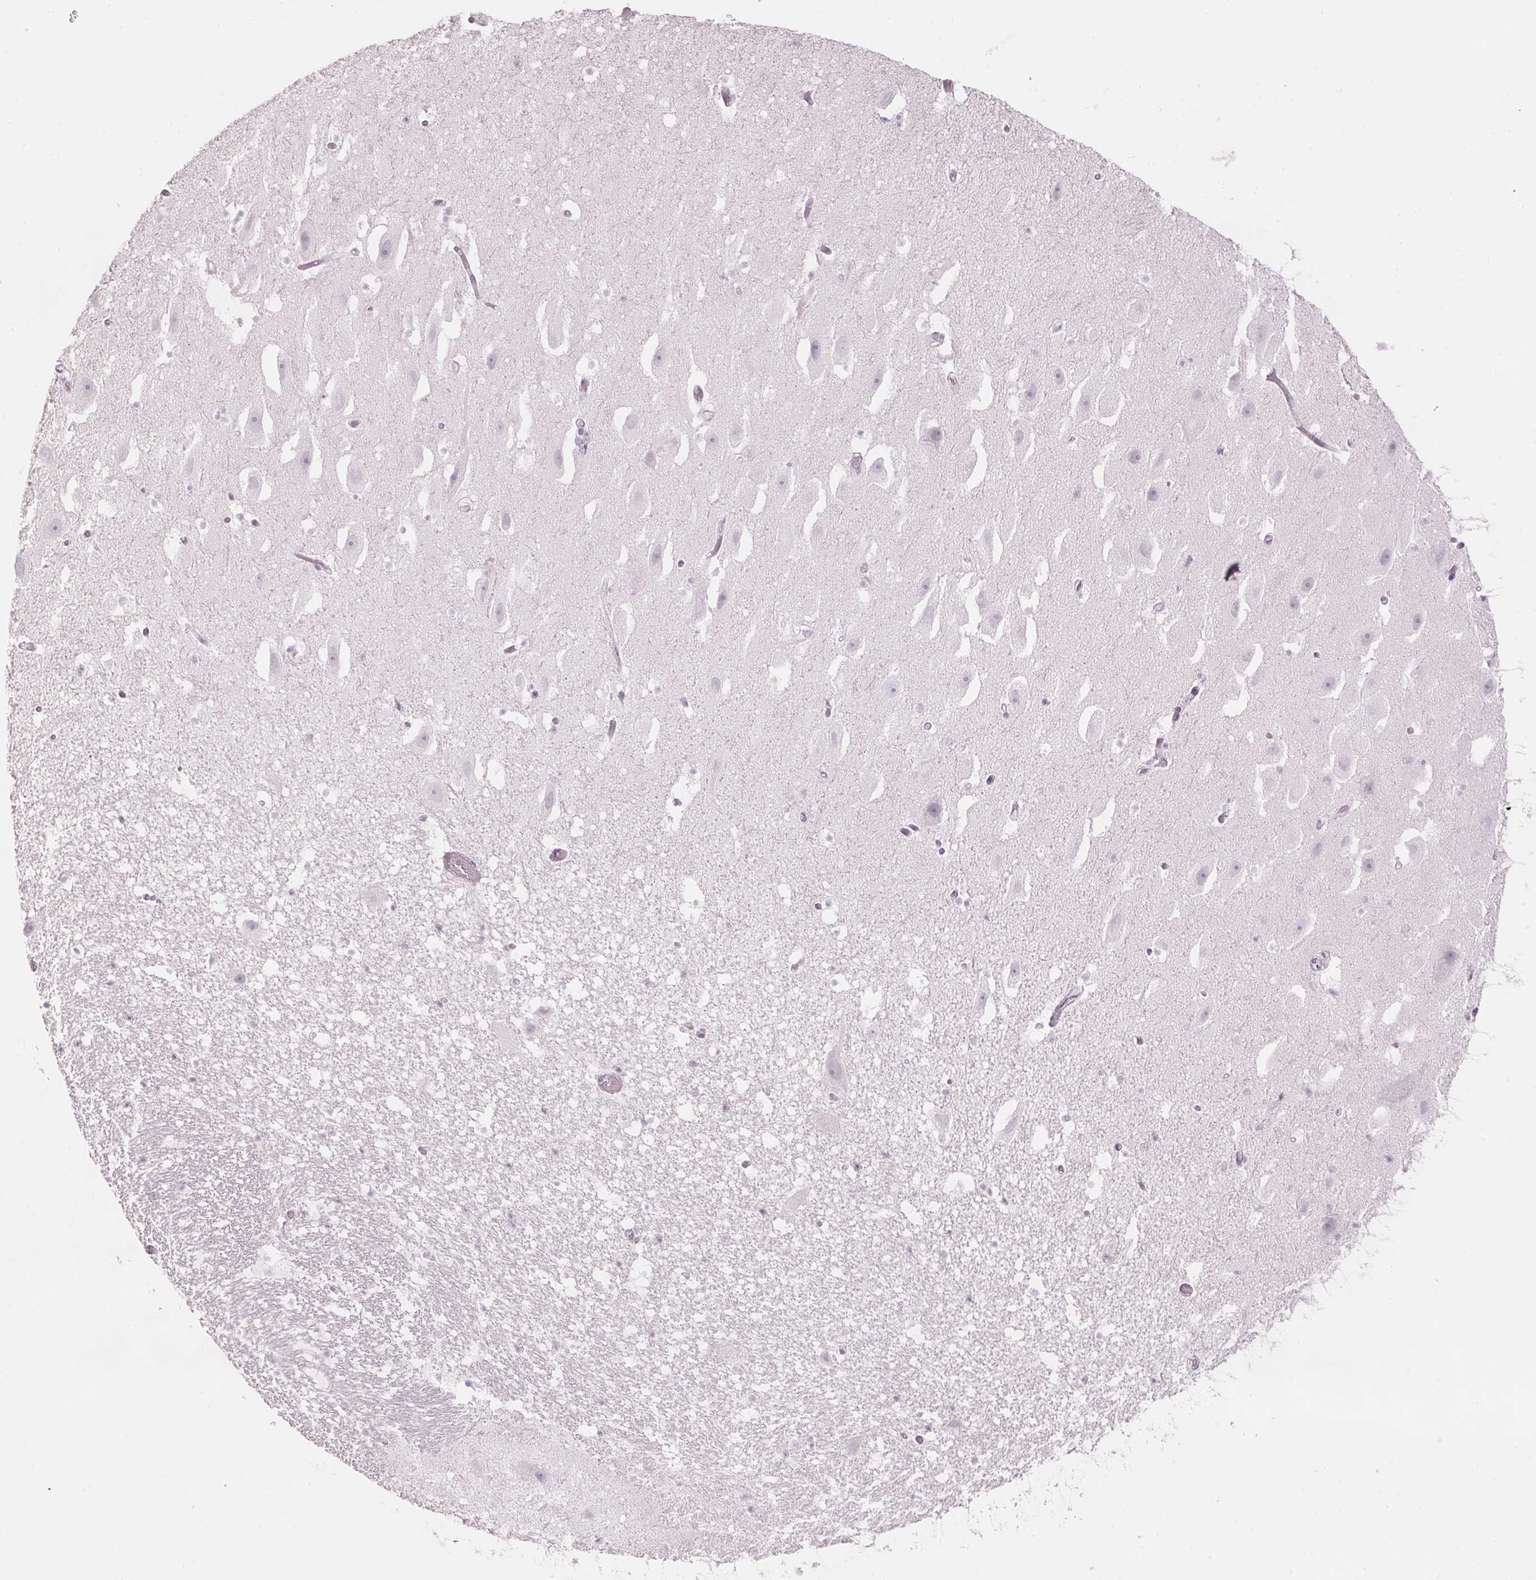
{"staining": {"intensity": "negative", "quantity": "none", "location": "none"}, "tissue": "hippocampus", "cell_type": "Glial cells", "image_type": "normal", "snomed": [{"axis": "morphology", "description": "Normal tissue, NOS"}, {"axis": "topography", "description": "Hippocampus"}], "caption": "Glial cells show no significant positivity in unremarkable hippocampus.", "gene": "SCTR", "patient": {"sex": "male", "age": 26}}